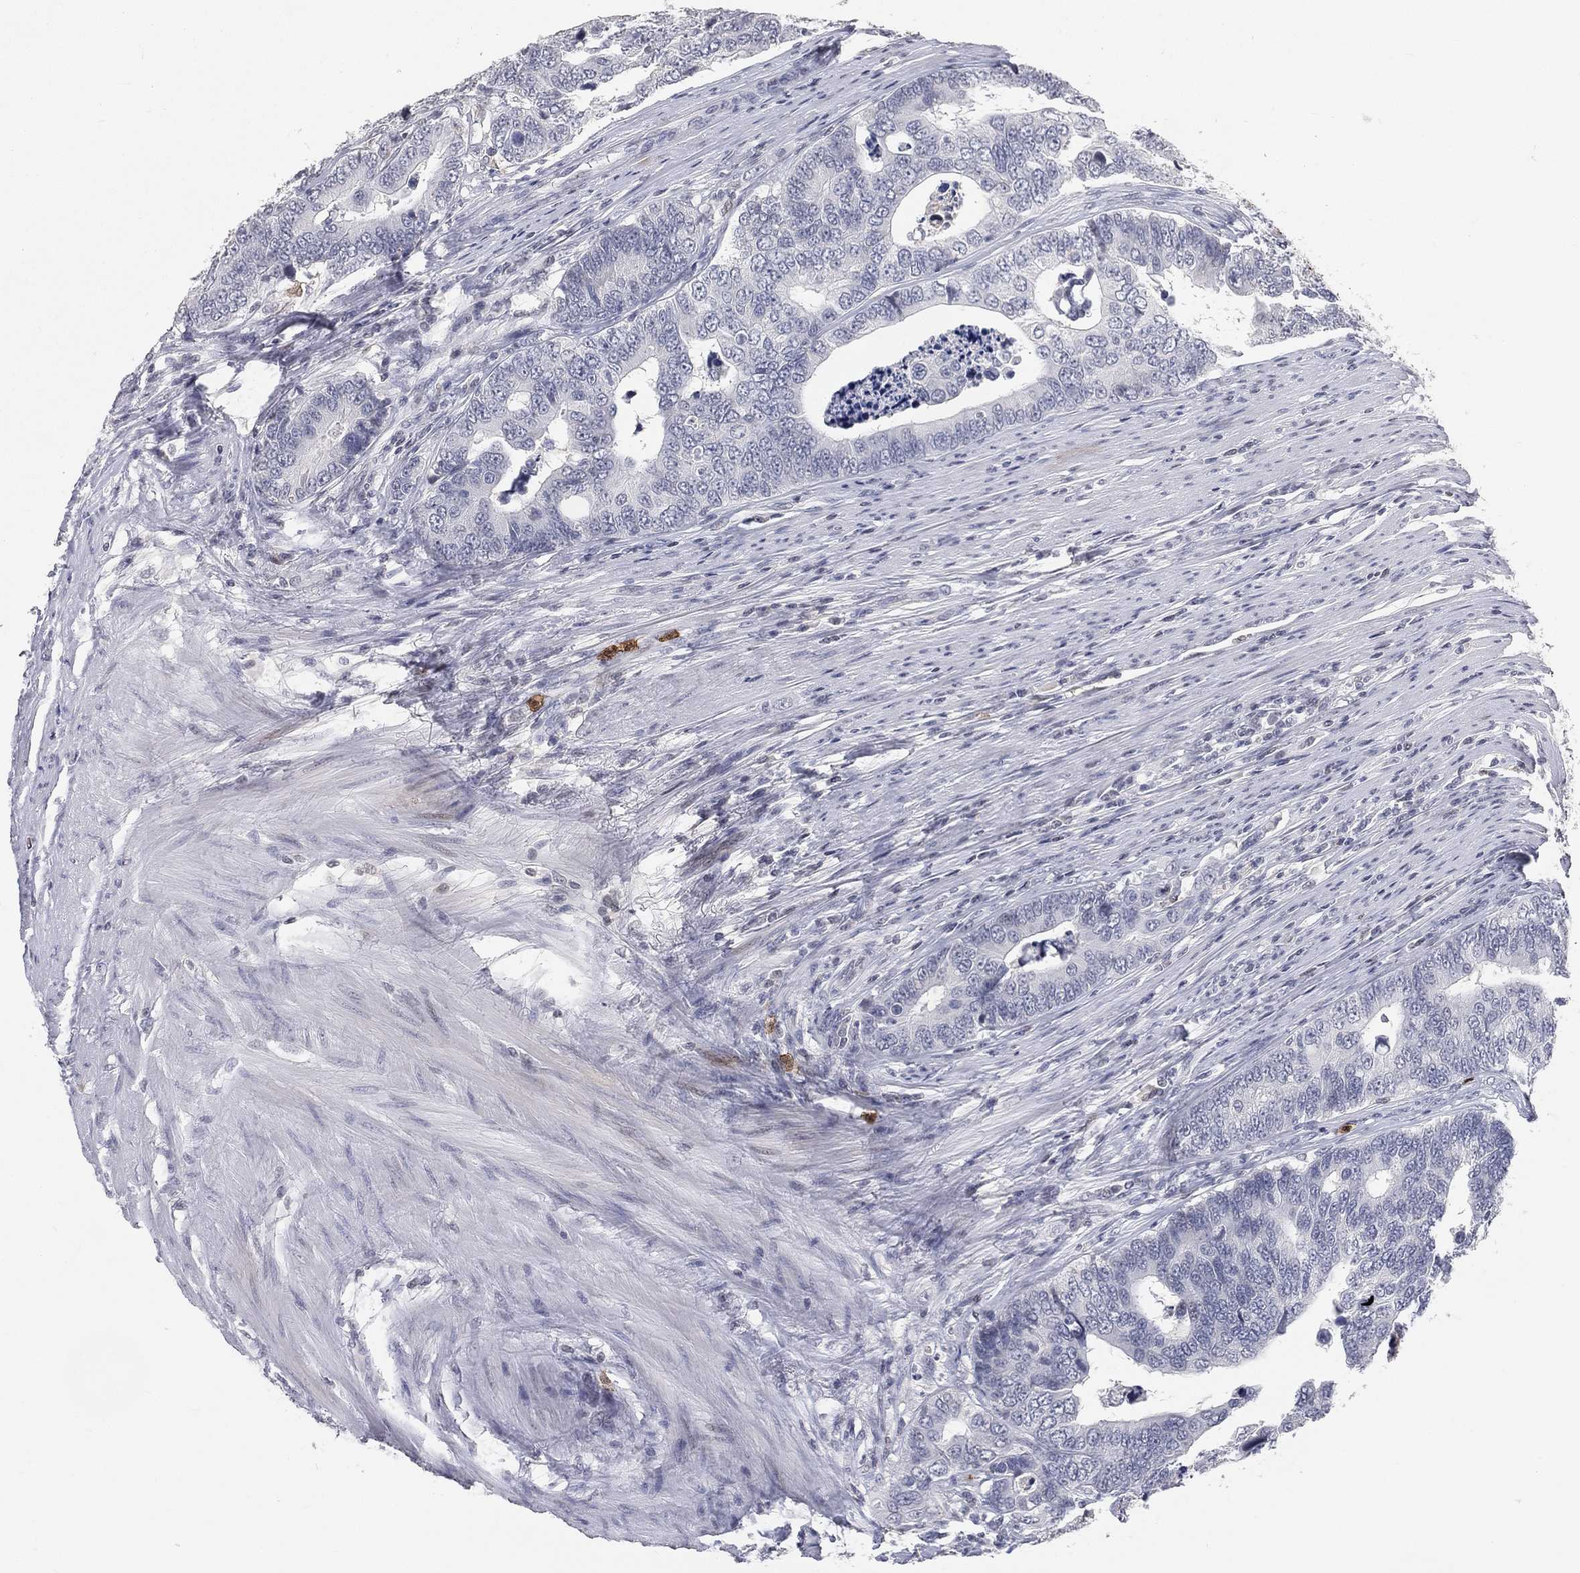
{"staining": {"intensity": "negative", "quantity": "none", "location": "none"}, "tissue": "colorectal cancer", "cell_type": "Tumor cells", "image_type": "cancer", "snomed": [{"axis": "morphology", "description": "Adenocarcinoma, NOS"}, {"axis": "topography", "description": "Colon"}], "caption": "Adenocarcinoma (colorectal) was stained to show a protein in brown. There is no significant positivity in tumor cells.", "gene": "ARG1", "patient": {"sex": "female", "age": 72}}